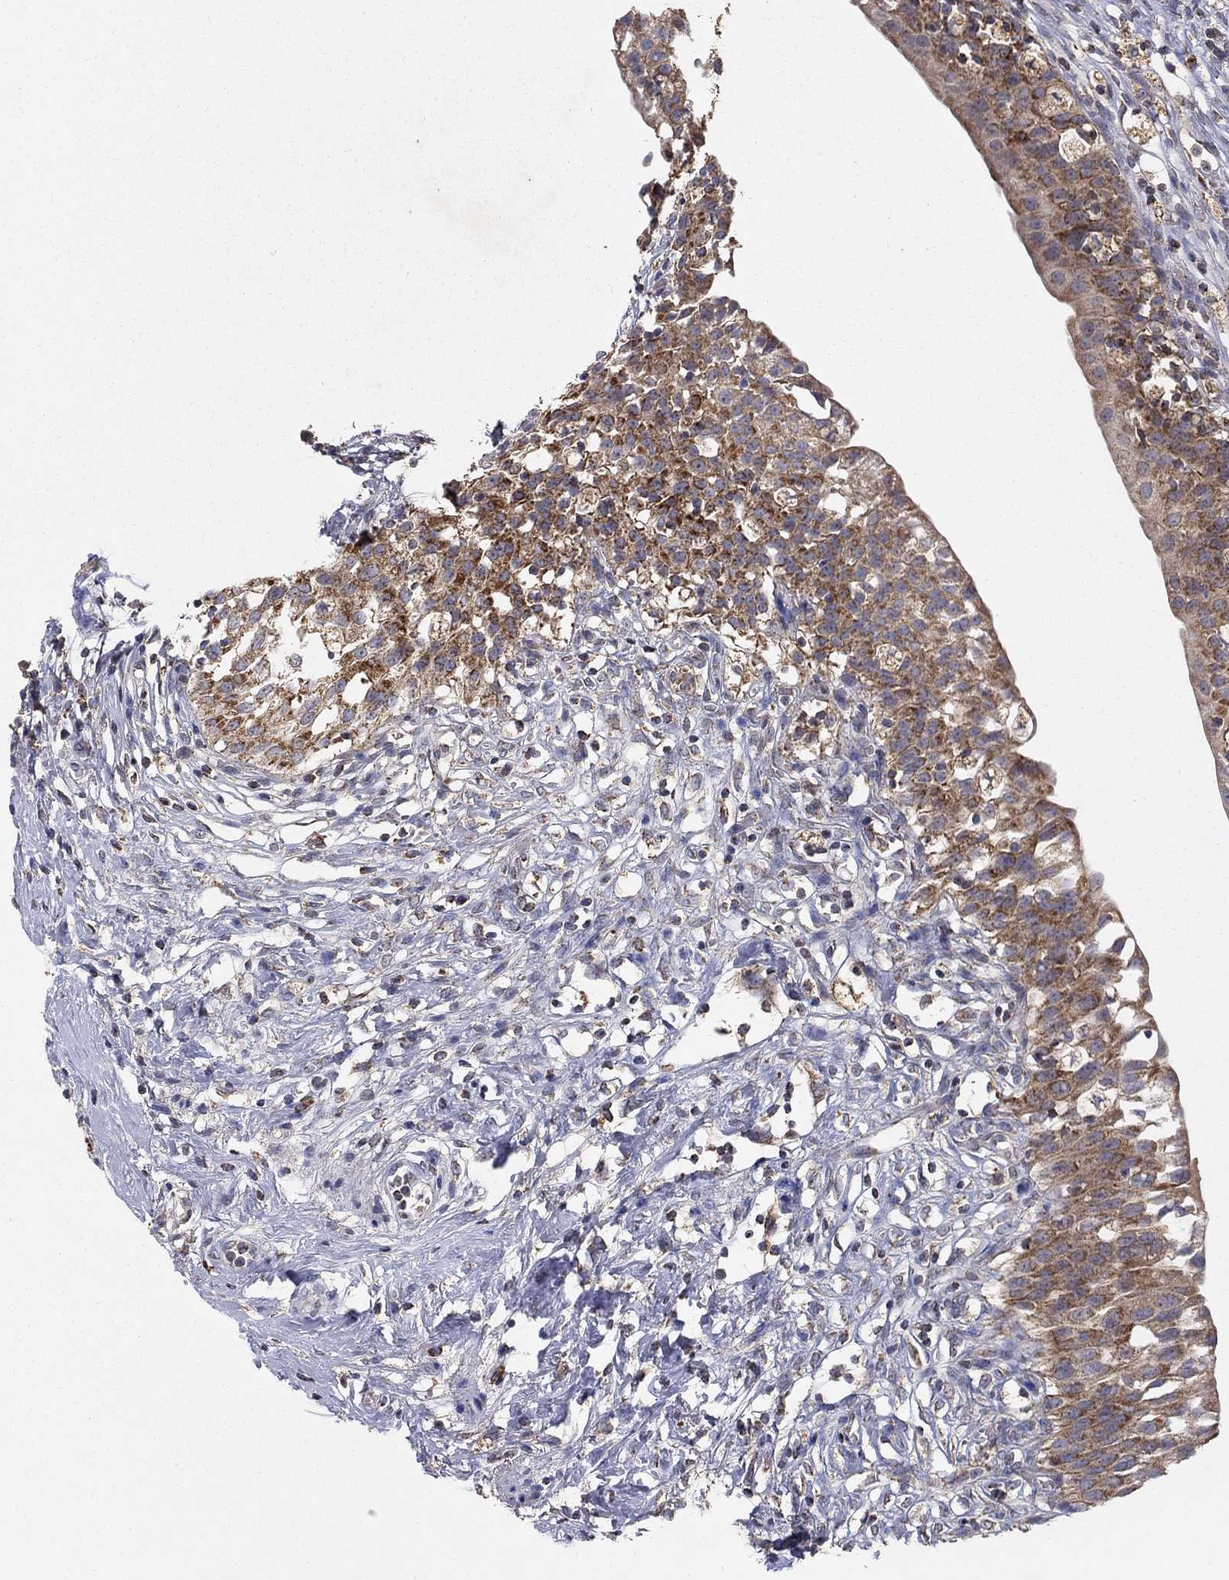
{"staining": {"intensity": "strong", "quantity": "25%-75%", "location": "cytoplasmic/membranous"}, "tissue": "urinary bladder", "cell_type": "Urothelial cells", "image_type": "normal", "snomed": [{"axis": "morphology", "description": "Normal tissue, NOS"}, {"axis": "topography", "description": "Urinary bladder"}], "caption": "A high-resolution micrograph shows IHC staining of benign urinary bladder, which displays strong cytoplasmic/membranous staining in approximately 25%-75% of urothelial cells.", "gene": "GPSM1", "patient": {"sex": "male", "age": 76}}